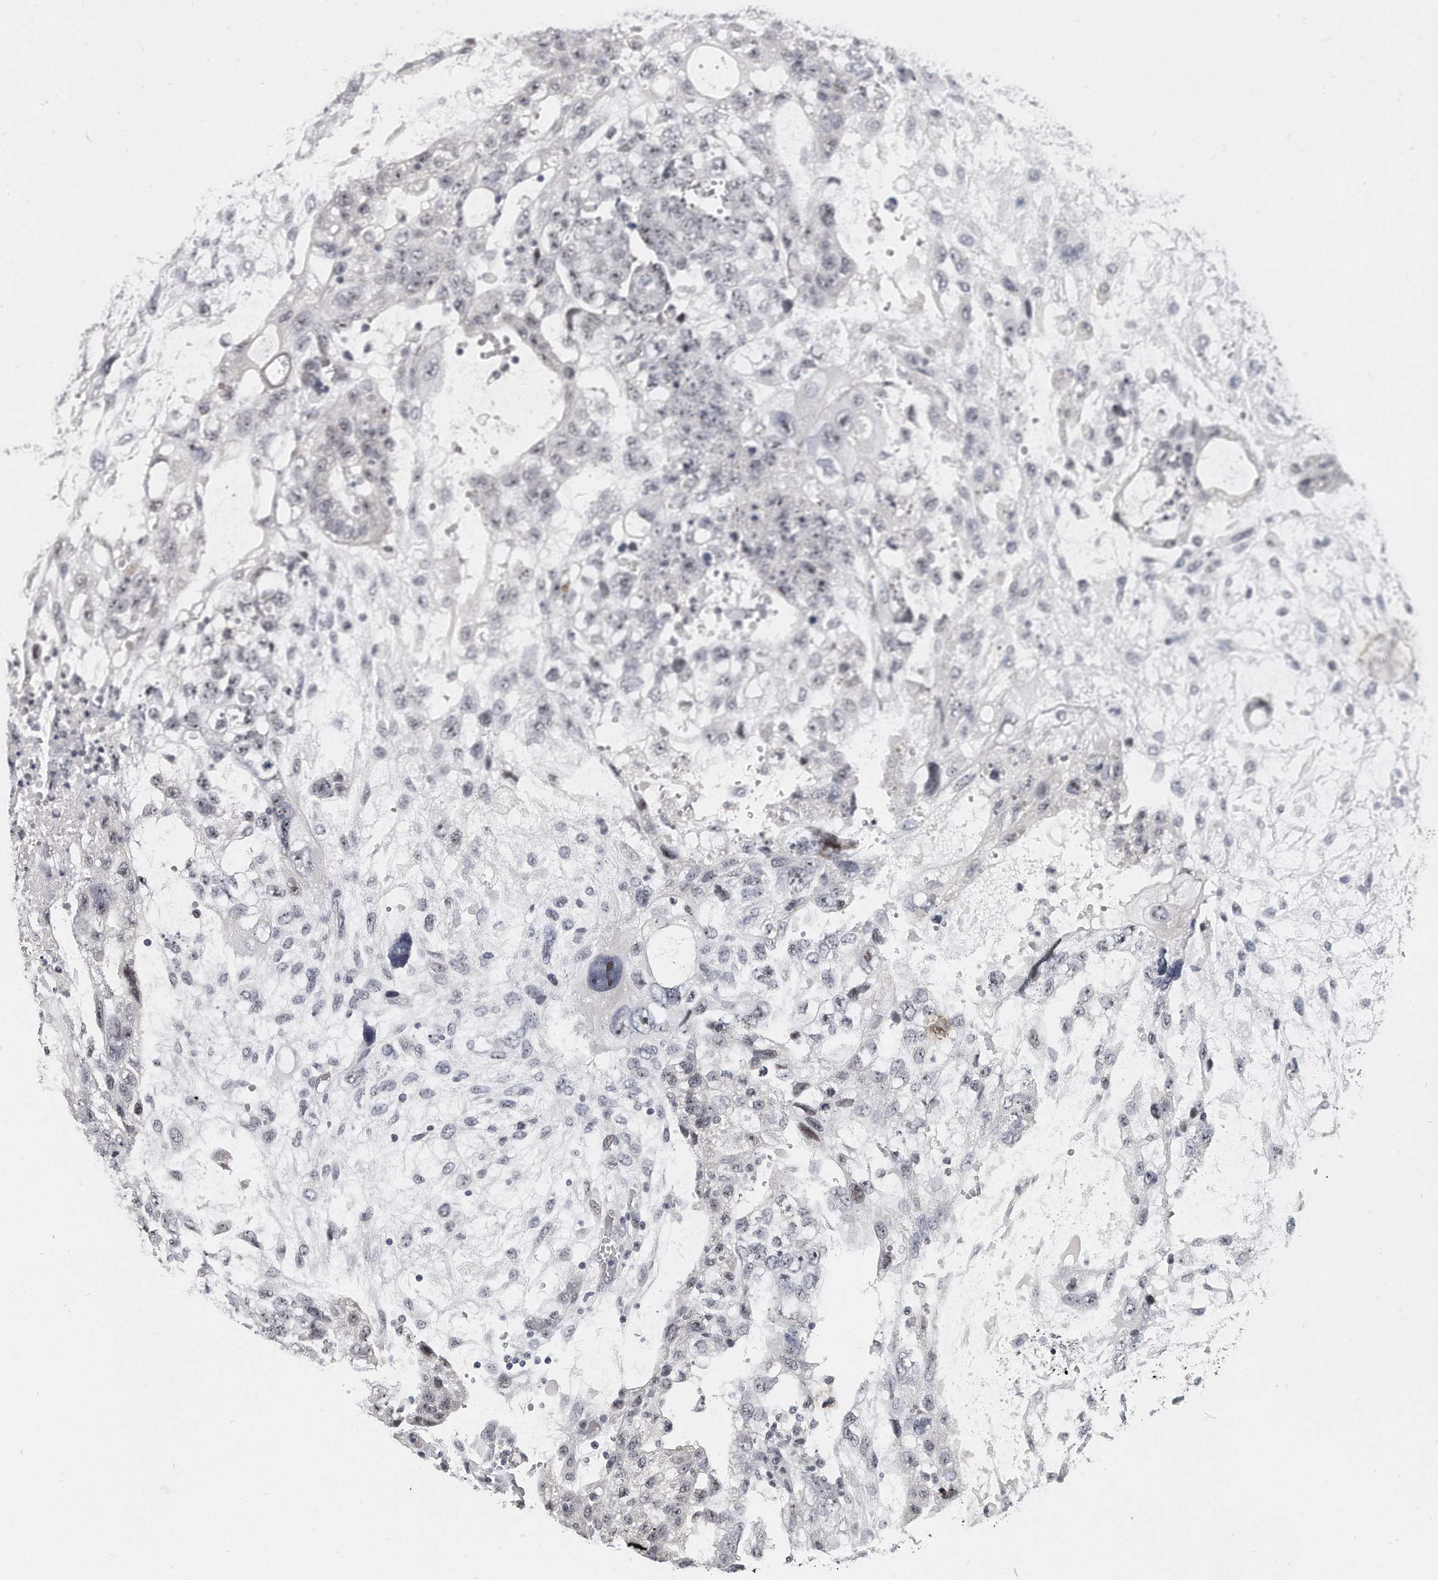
{"staining": {"intensity": "weak", "quantity": "<25%", "location": "nuclear"}, "tissue": "testis cancer", "cell_type": "Tumor cells", "image_type": "cancer", "snomed": [{"axis": "morphology", "description": "Carcinoma, Embryonal, NOS"}, {"axis": "topography", "description": "Testis"}], "caption": "This is an immunohistochemistry micrograph of human embryonal carcinoma (testis). There is no expression in tumor cells.", "gene": "TFCP2L1", "patient": {"sex": "male", "age": 36}}